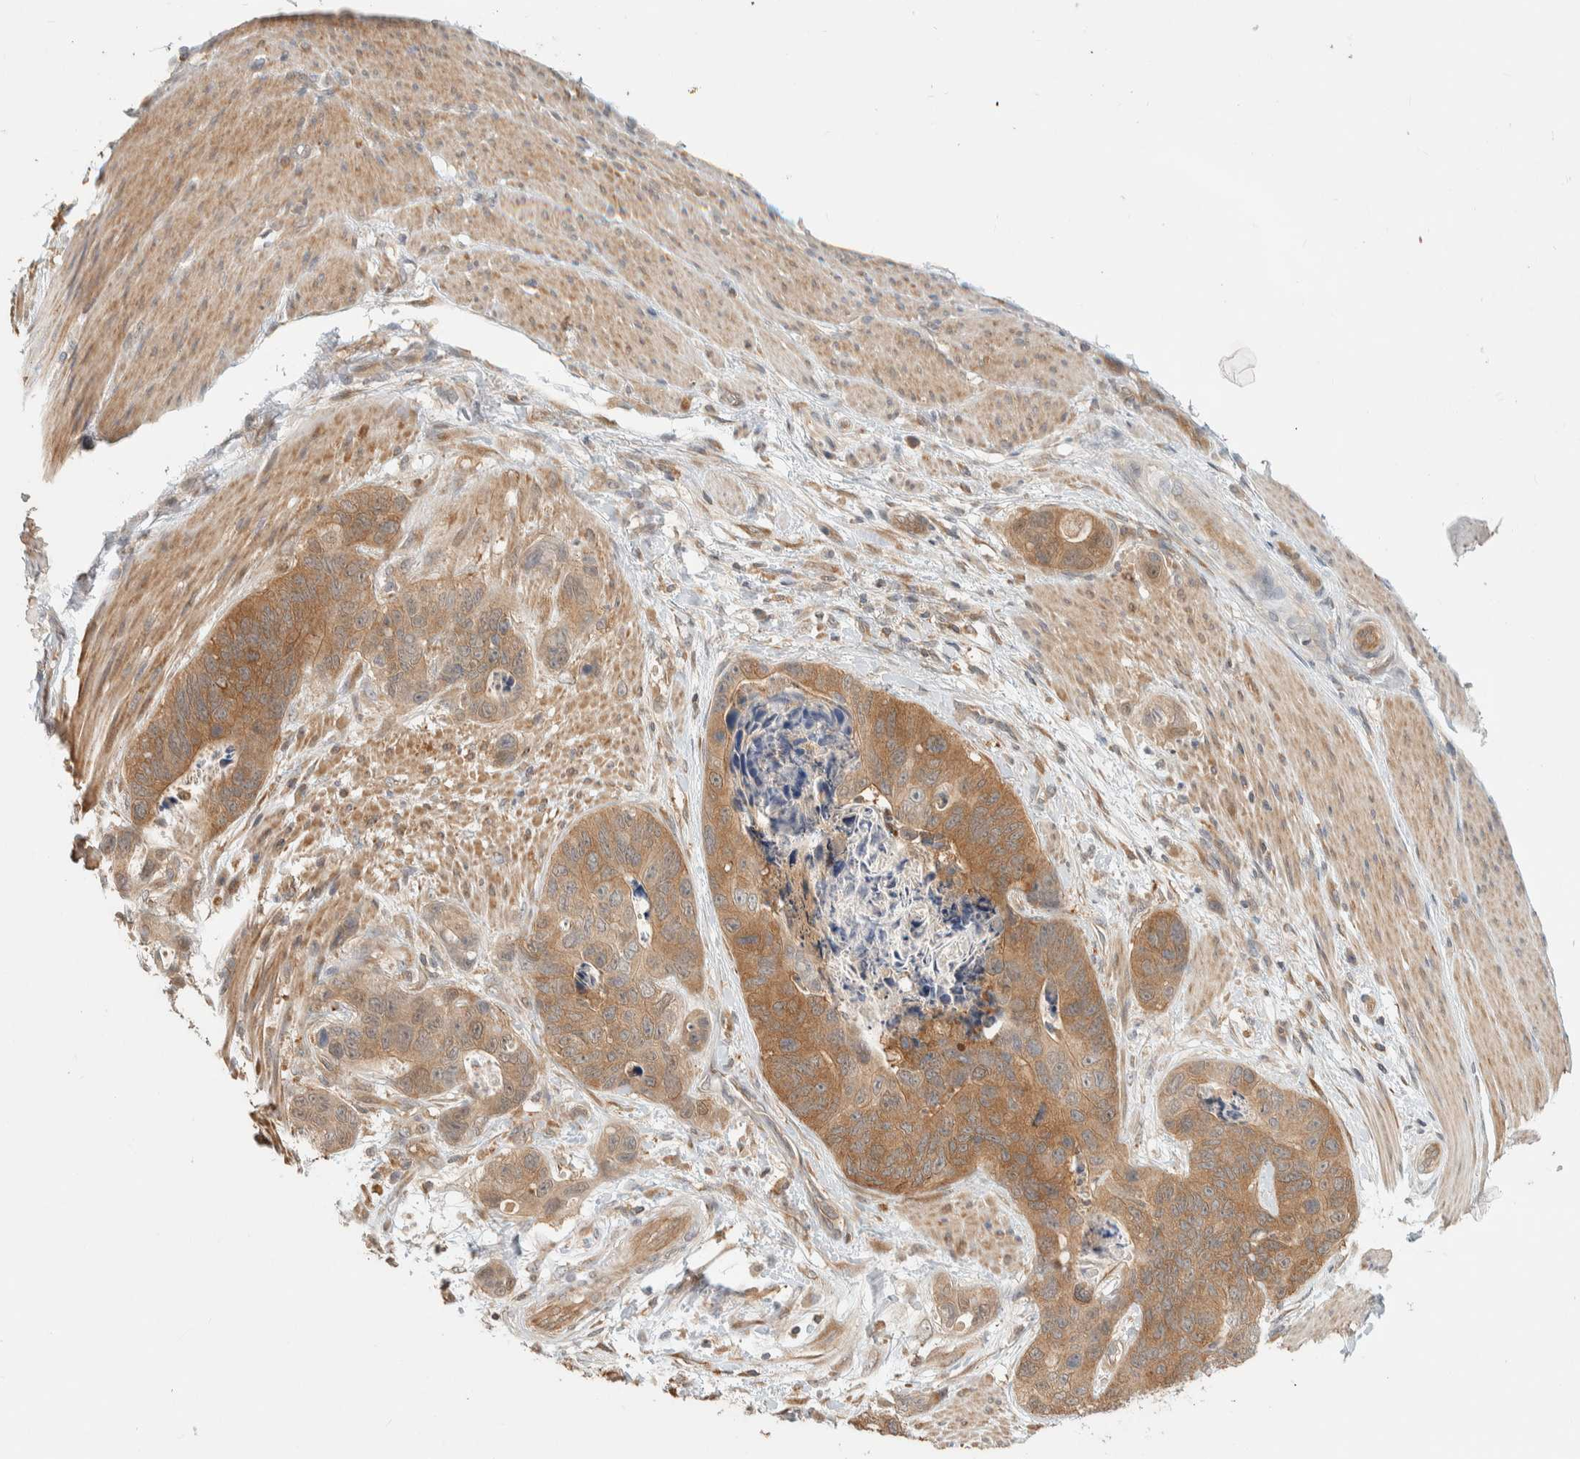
{"staining": {"intensity": "moderate", "quantity": ">75%", "location": "cytoplasmic/membranous"}, "tissue": "stomach cancer", "cell_type": "Tumor cells", "image_type": "cancer", "snomed": [{"axis": "morphology", "description": "Normal tissue, NOS"}, {"axis": "morphology", "description": "Adenocarcinoma, NOS"}, {"axis": "topography", "description": "Stomach"}], "caption": "Immunohistochemistry histopathology image of neoplastic tissue: human adenocarcinoma (stomach) stained using IHC demonstrates medium levels of moderate protein expression localized specifically in the cytoplasmic/membranous of tumor cells, appearing as a cytoplasmic/membranous brown color.", "gene": "ADSS2", "patient": {"sex": "female", "age": 89}}